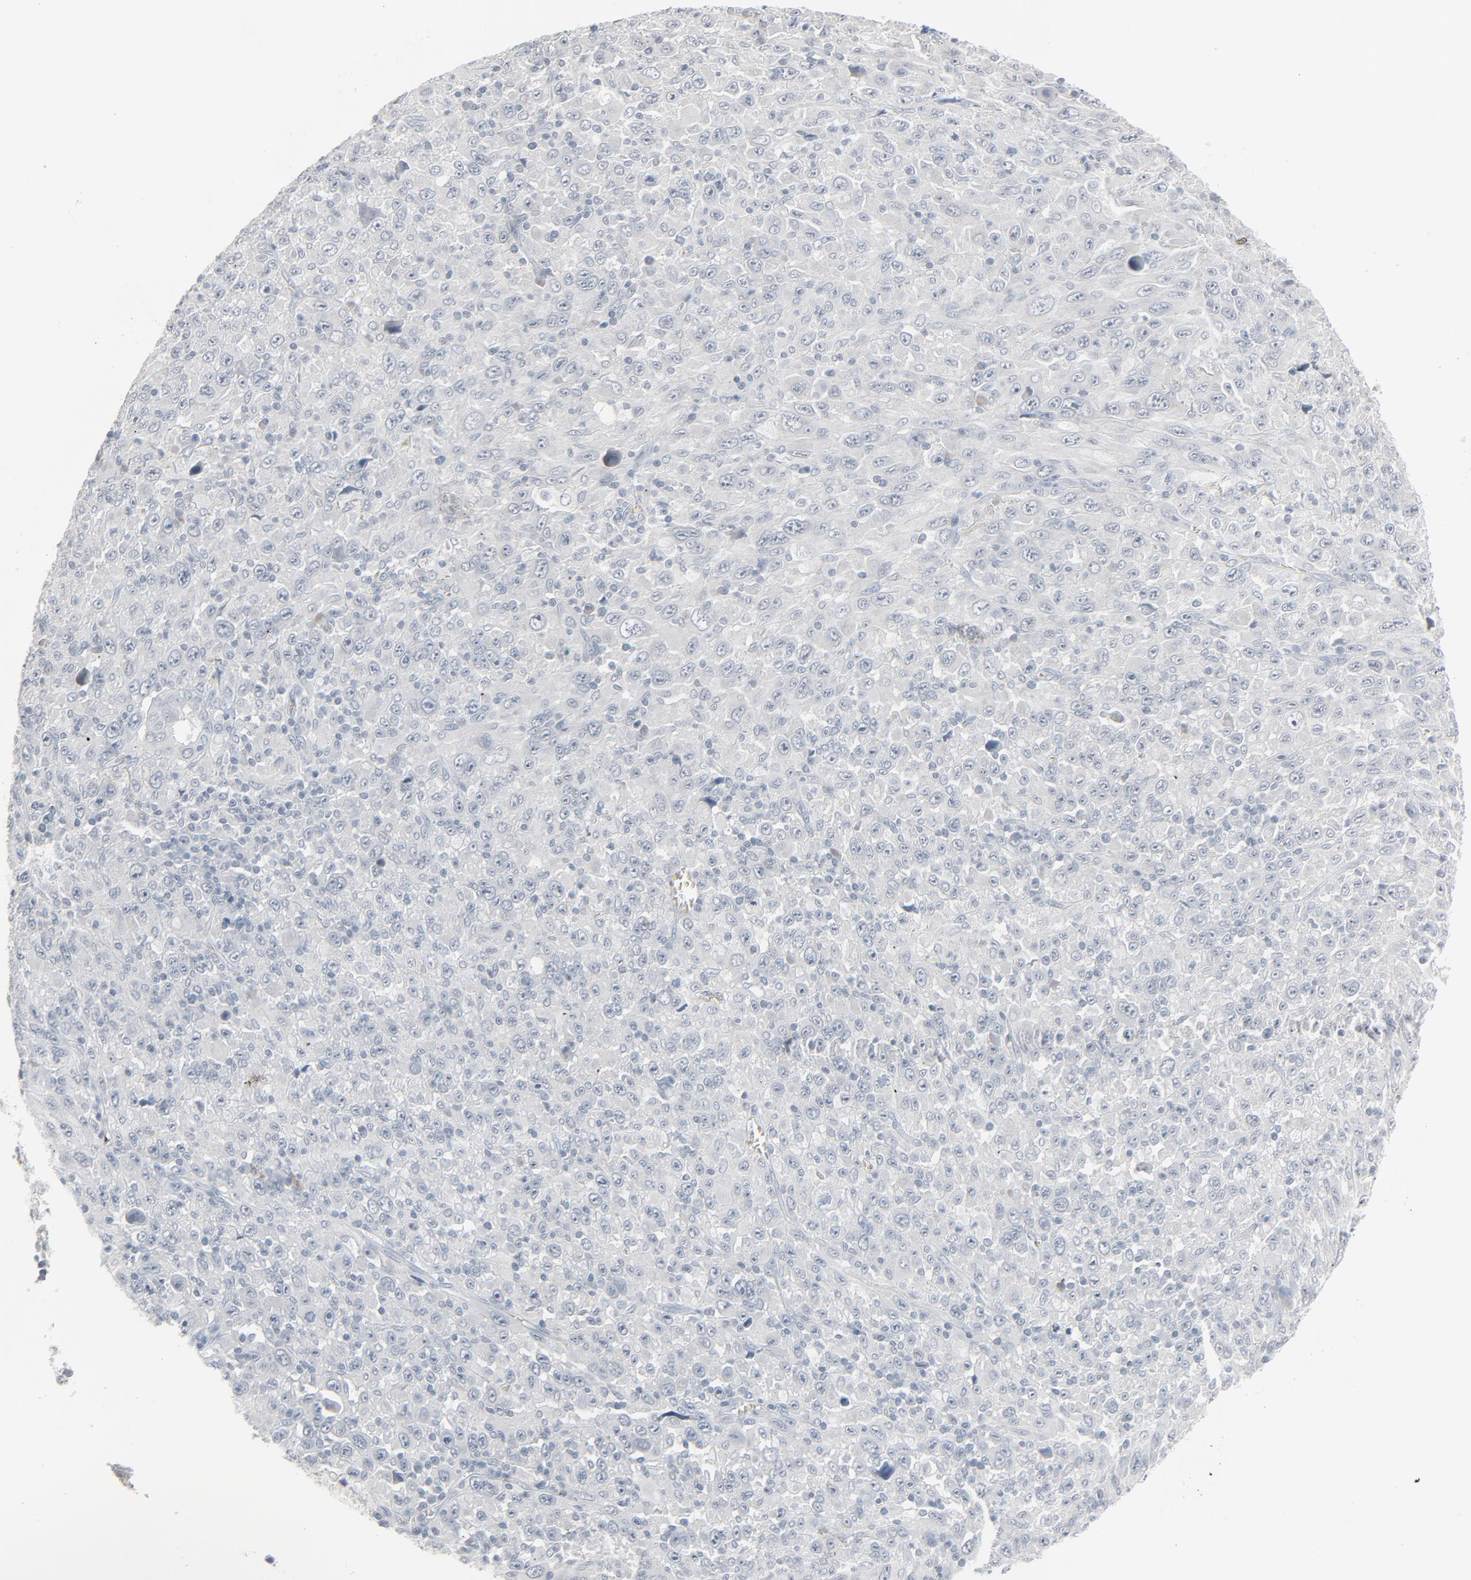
{"staining": {"intensity": "negative", "quantity": "none", "location": "none"}, "tissue": "melanoma", "cell_type": "Tumor cells", "image_type": "cancer", "snomed": [{"axis": "morphology", "description": "Malignant melanoma, Metastatic site"}, {"axis": "topography", "description": "Skin"}], "caption": "Protein analysis of melanoma demonstrates no significant expression in tumor cells.", "gene": "SAGE1", "patient": {"sex": "female", "age": 56}}